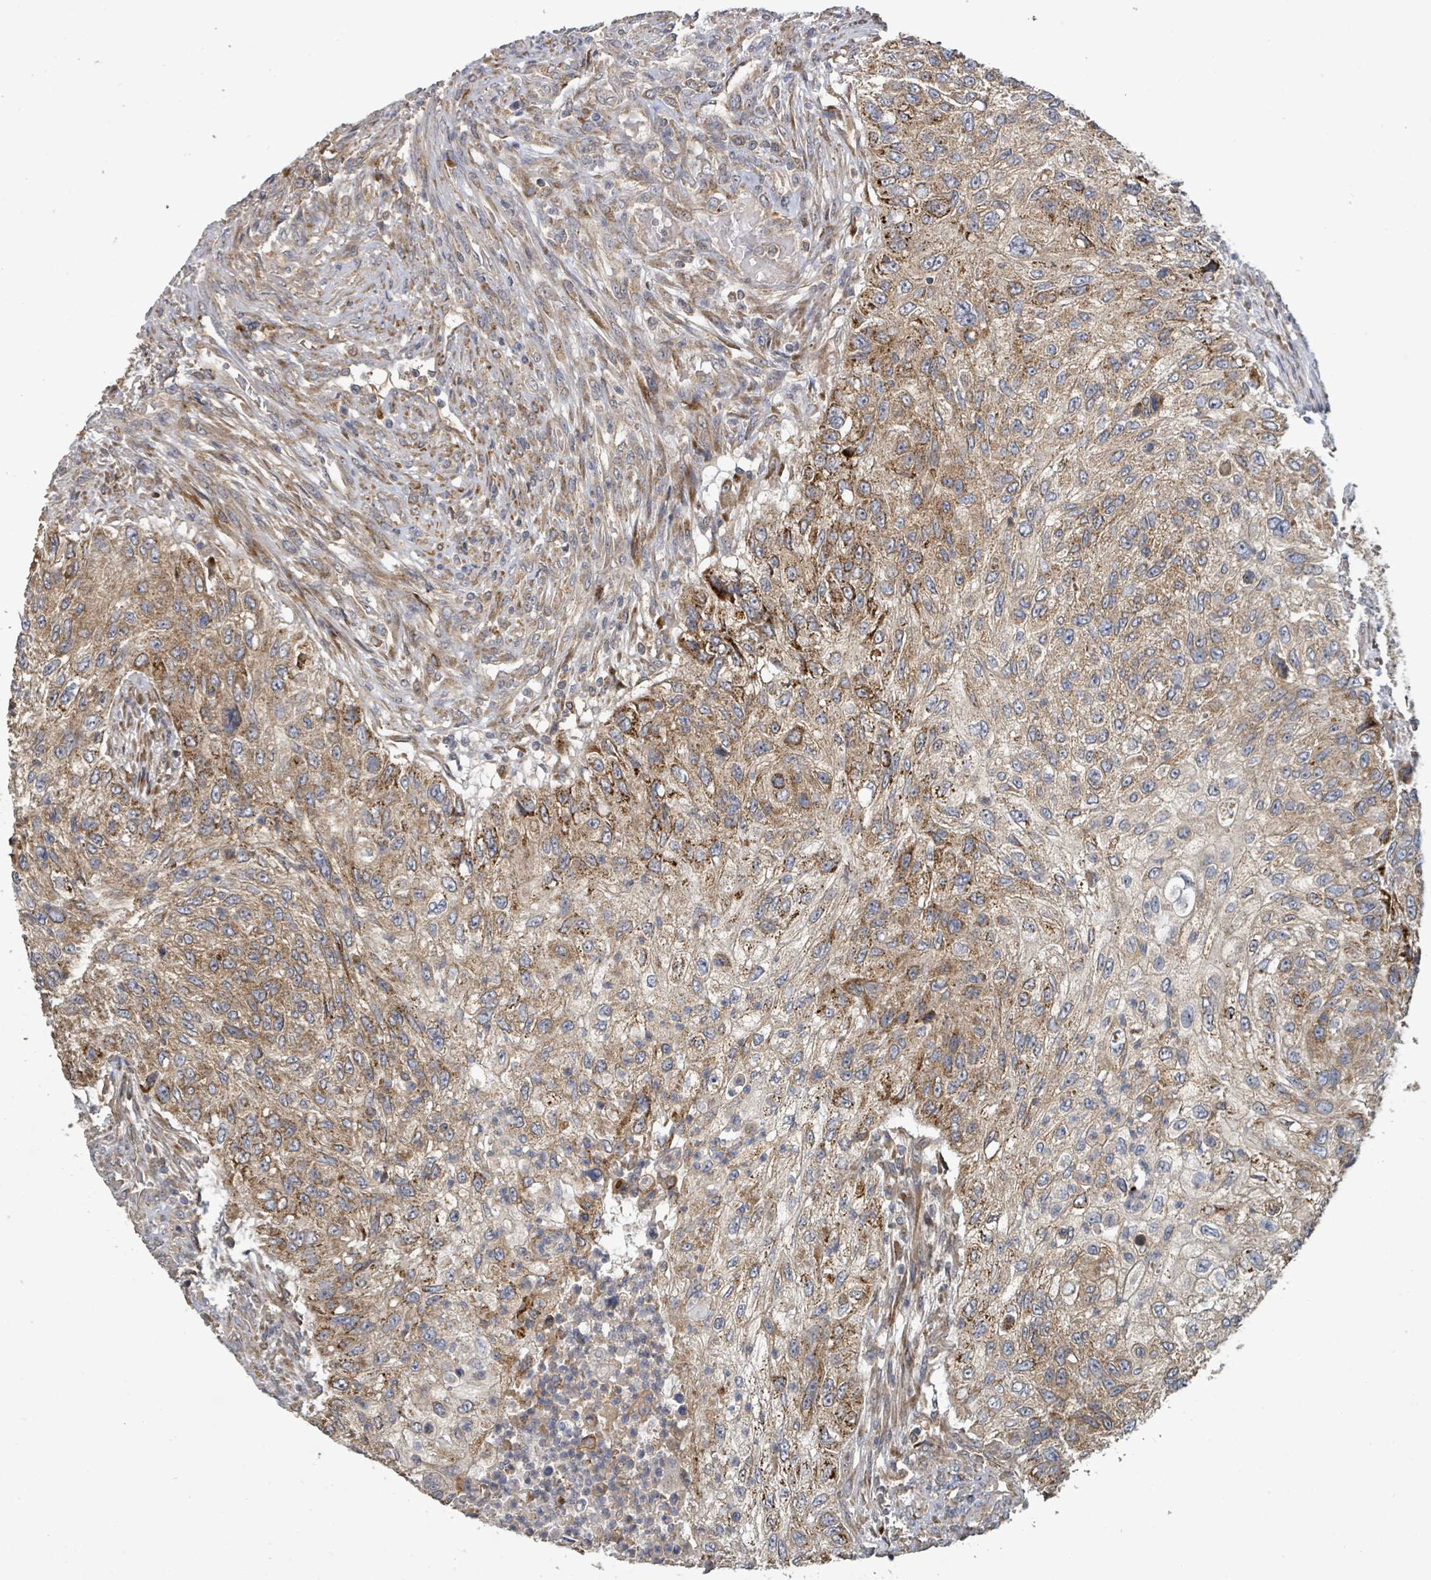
{"staining": {"intensity": "moderate", "quantity": ">75%", "location": "cytoplasmic/membranous"}, "tissue": "urothelial cancer", "cell_type": "Tumor cells", "image_type": "cancer", "snomed": [{"axis": "morphology", "description": "Urothelial carcinoma, High grade"}, {"axis": "topography", "description": "Urinary bladder"}], "caption": "Immunohistochemistry (IHC) micrograph of neoplastic tissue: human high-grade urothelial carcinoma stained using IHC displays medium levels of moderate protein expression localized specifically in the cytoplasmic/membranous of tumor cells, appearing as a cytoplasmic/membranous brown color.", "gene": "STARD4", "patient": {"sex": "female", "age": 60}}